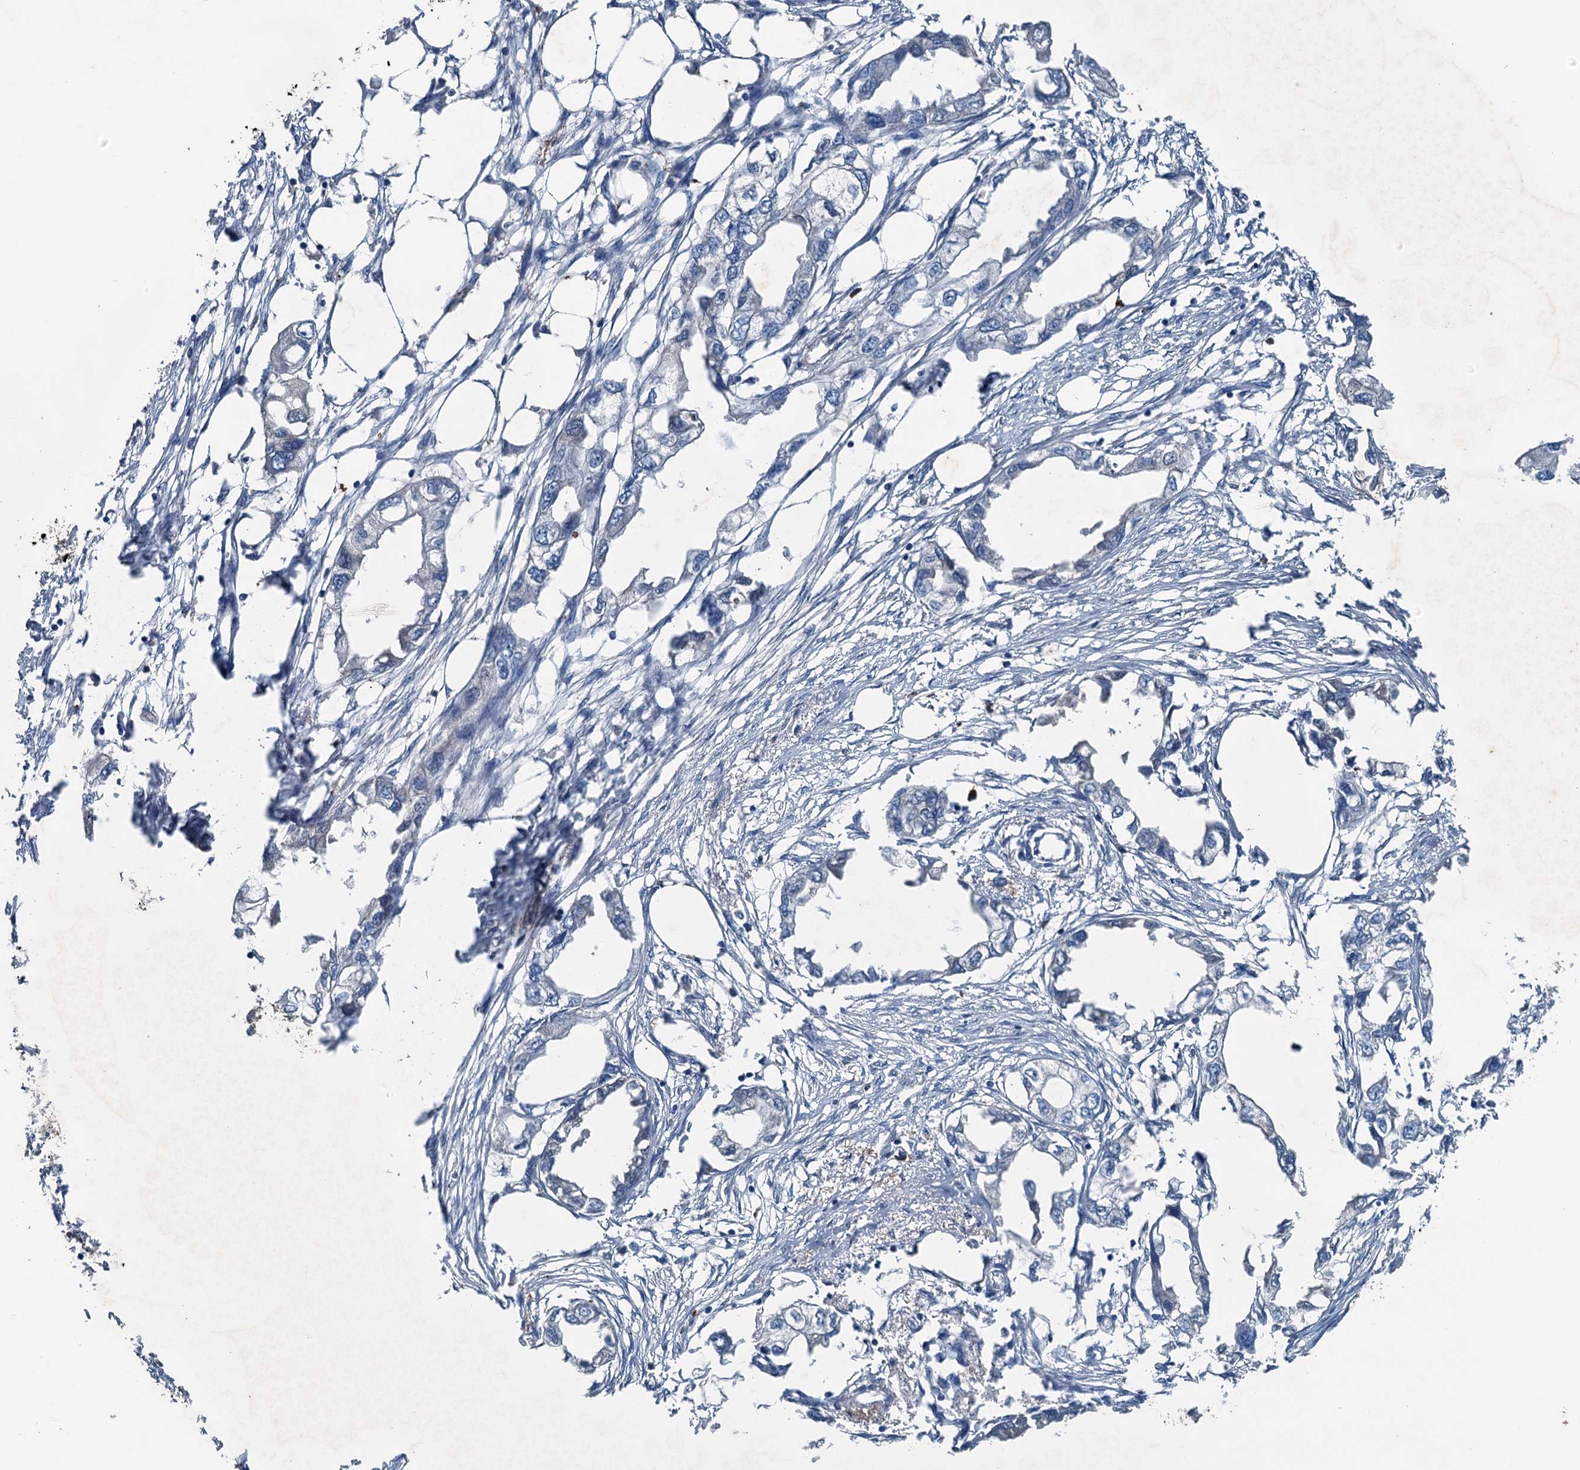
{"staining": {"intensity": "negative", "quantity": "none", "location": "none"}, "tissue": "endometrial cancer", "cell_type": "Tumor cells", "image_type": "cancer", "snomed": [{"axis": "morphology", "description": "Adenocarcinoma, NOS"}, {"axis": "morphology", "description": "Adenocarcinoma, metastatic, NOS"}, {"axis": "topography", "description": "Adipose tissue"}, {"axis": "topography", "description": "Endometrium"}], "caption": "Tumor cells are negative for protein expression in human endometrial cancer.", "gene": "PDSS1", "patient": {"sex": "female", "age": 67}}